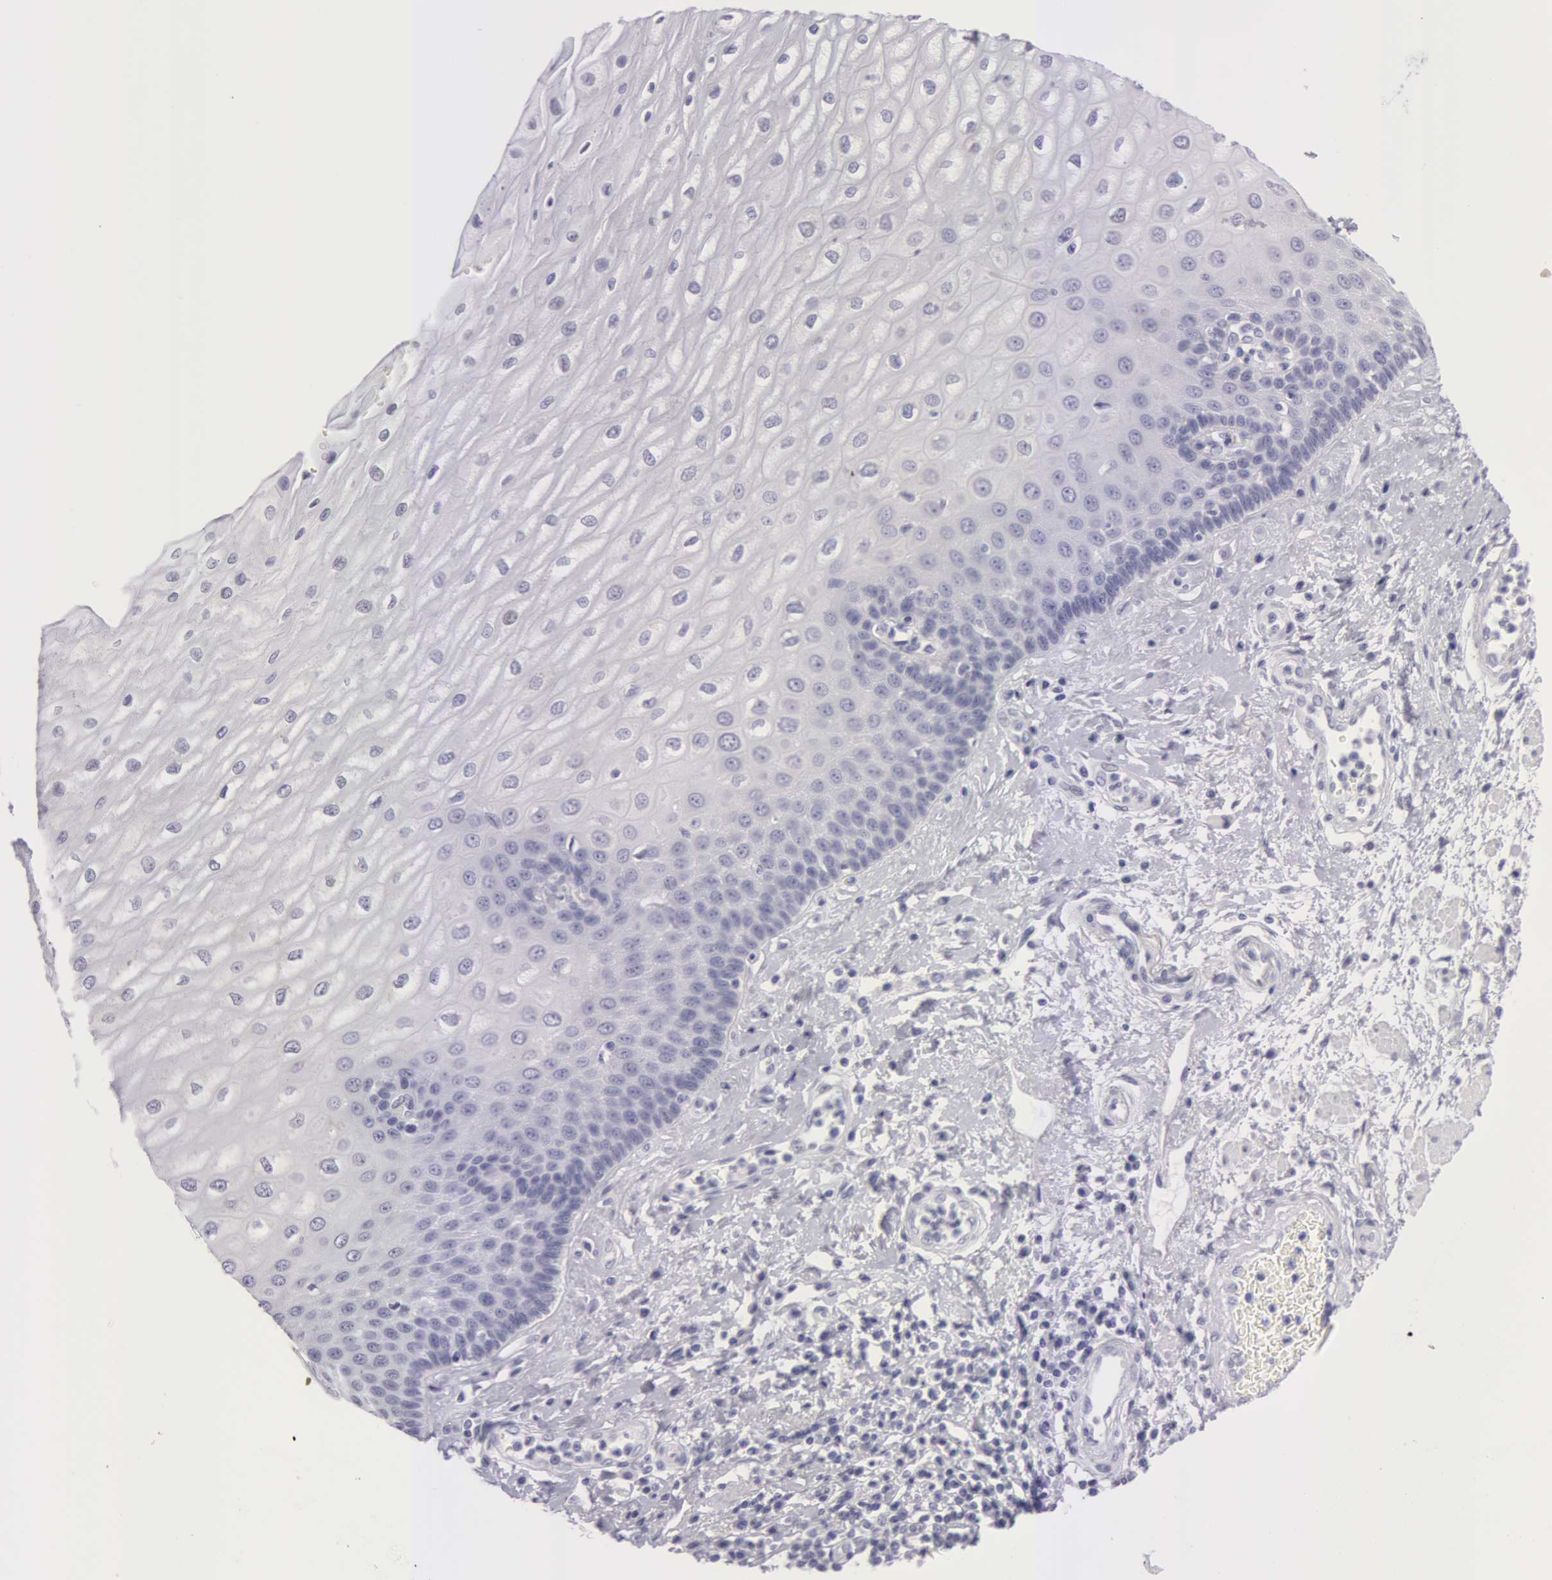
{"staining": {"intensity": "negative", "quantity": "none", "location": "none"}, "tissue": "esophagus", "cell_type": "Squamous epithelial cells", "image_type": "normal", "snomed": [{"axis": "morphology", "description": "Normal tissue, NOS"}, {"axis": "topography", "description": "Esophagus"}], "caption": "A micrograph of esophagus stained for a protein exhibits no brown staining in squamous epithelial cells. The staining is performed using DAB (3,3'-diaminobenzidine) brown chromogen with nuclei counter-stained in using hematoxylin.", "gene": "AMACR", "patient": {"sex": "male", "age": 62}}